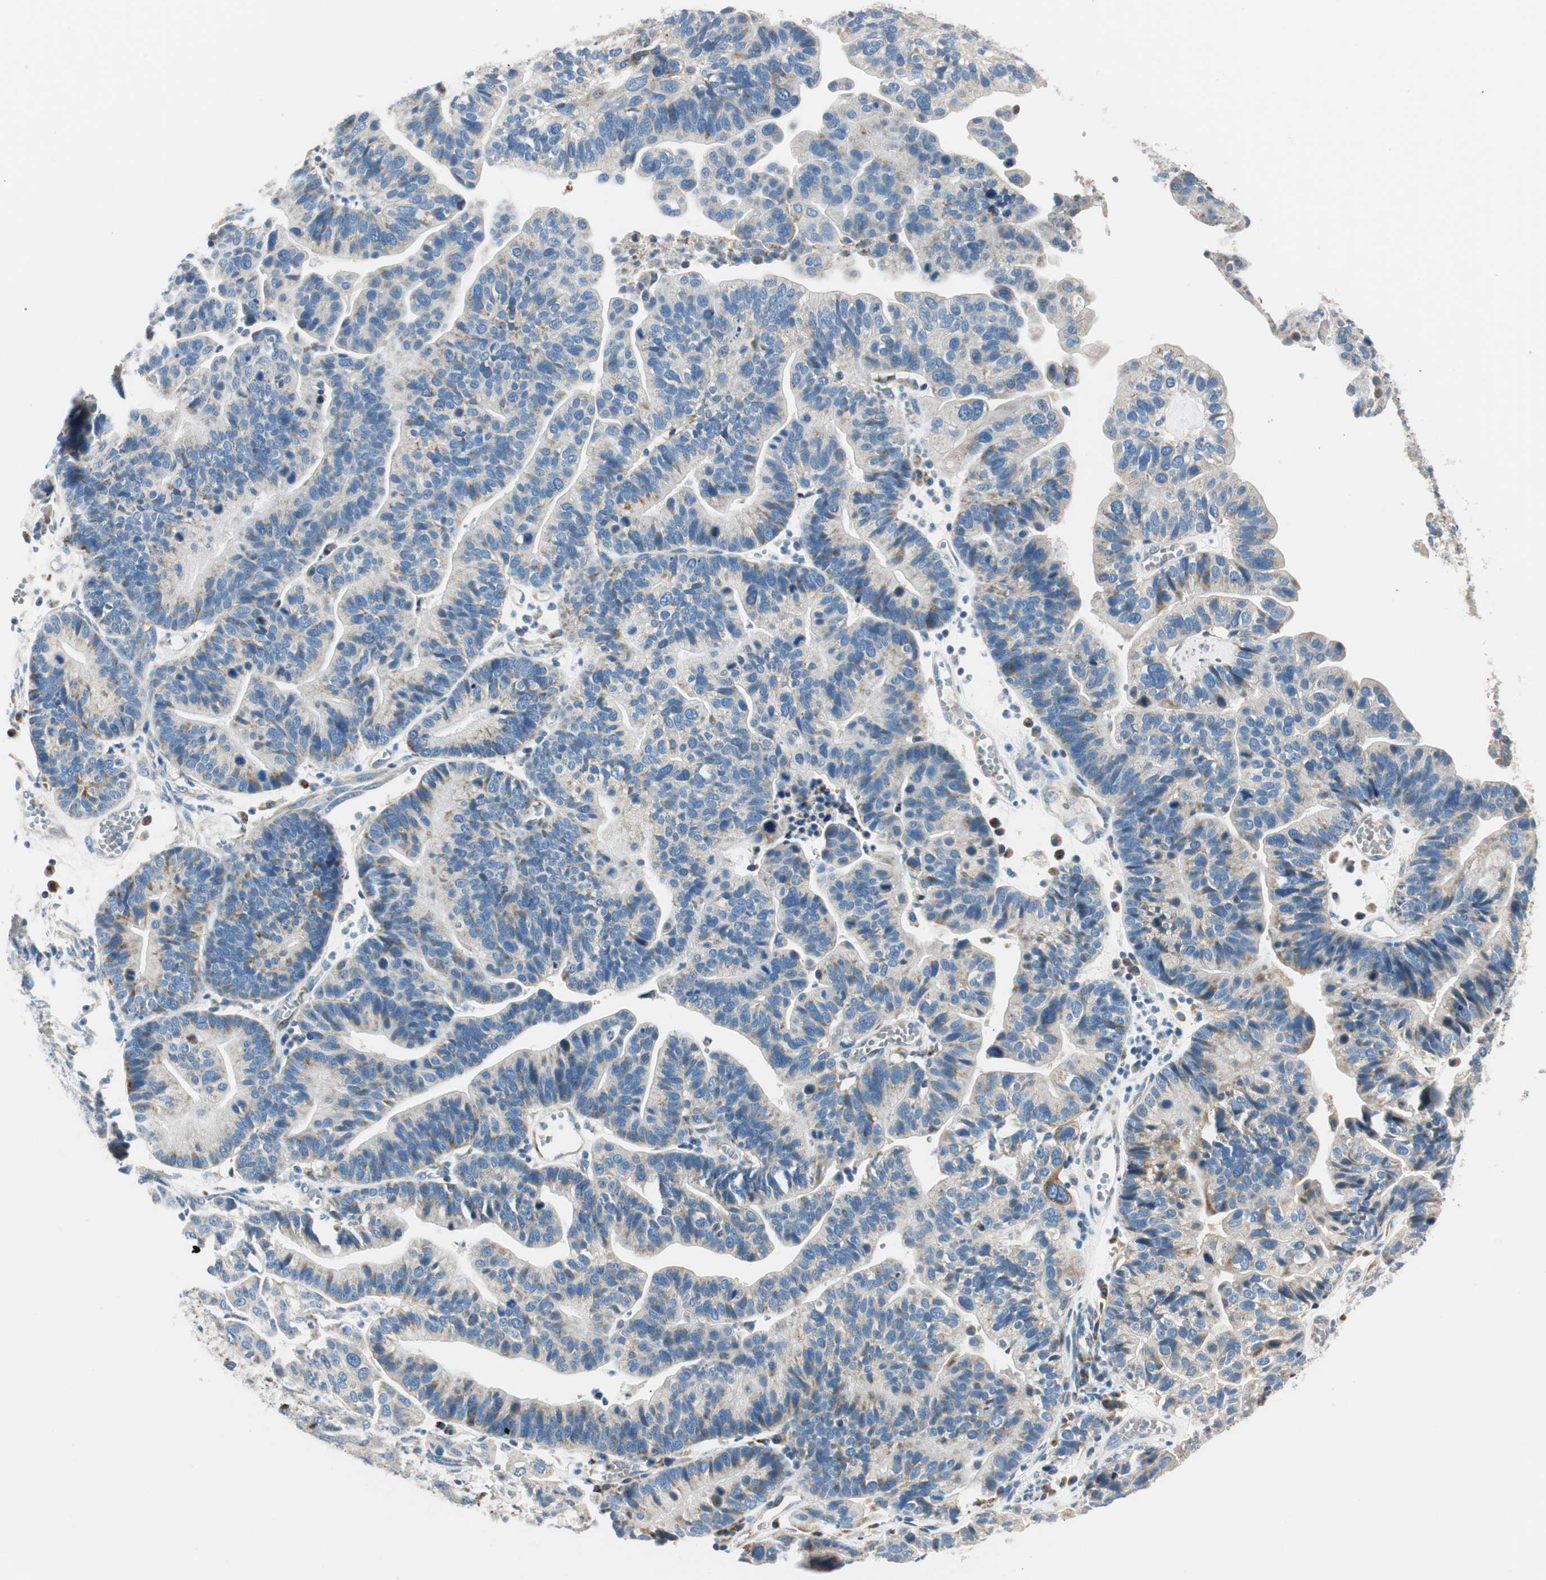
{"staining": {"intensity": "moderate", "quantity": "<25%", "location": "cytoplasmic/membranous"}, "tissue": "ovarian cancer", "cell_type": "Tumor cells", "image_type": "cancer", "snomed": [{"axis": "morphology", "description": "Cystadenocarcinoma, serous, NOS"}, {"axis": "topography", "description": "Ovary"}], "caption": "Protein staining shows moderate cytoplasmic/membranous positivity in about <25% of tumor cells in ovarian cancer (serous cystadenocarcinoma).", "gene": "RORB", "patient": {"sex": "female", "age": 56}}